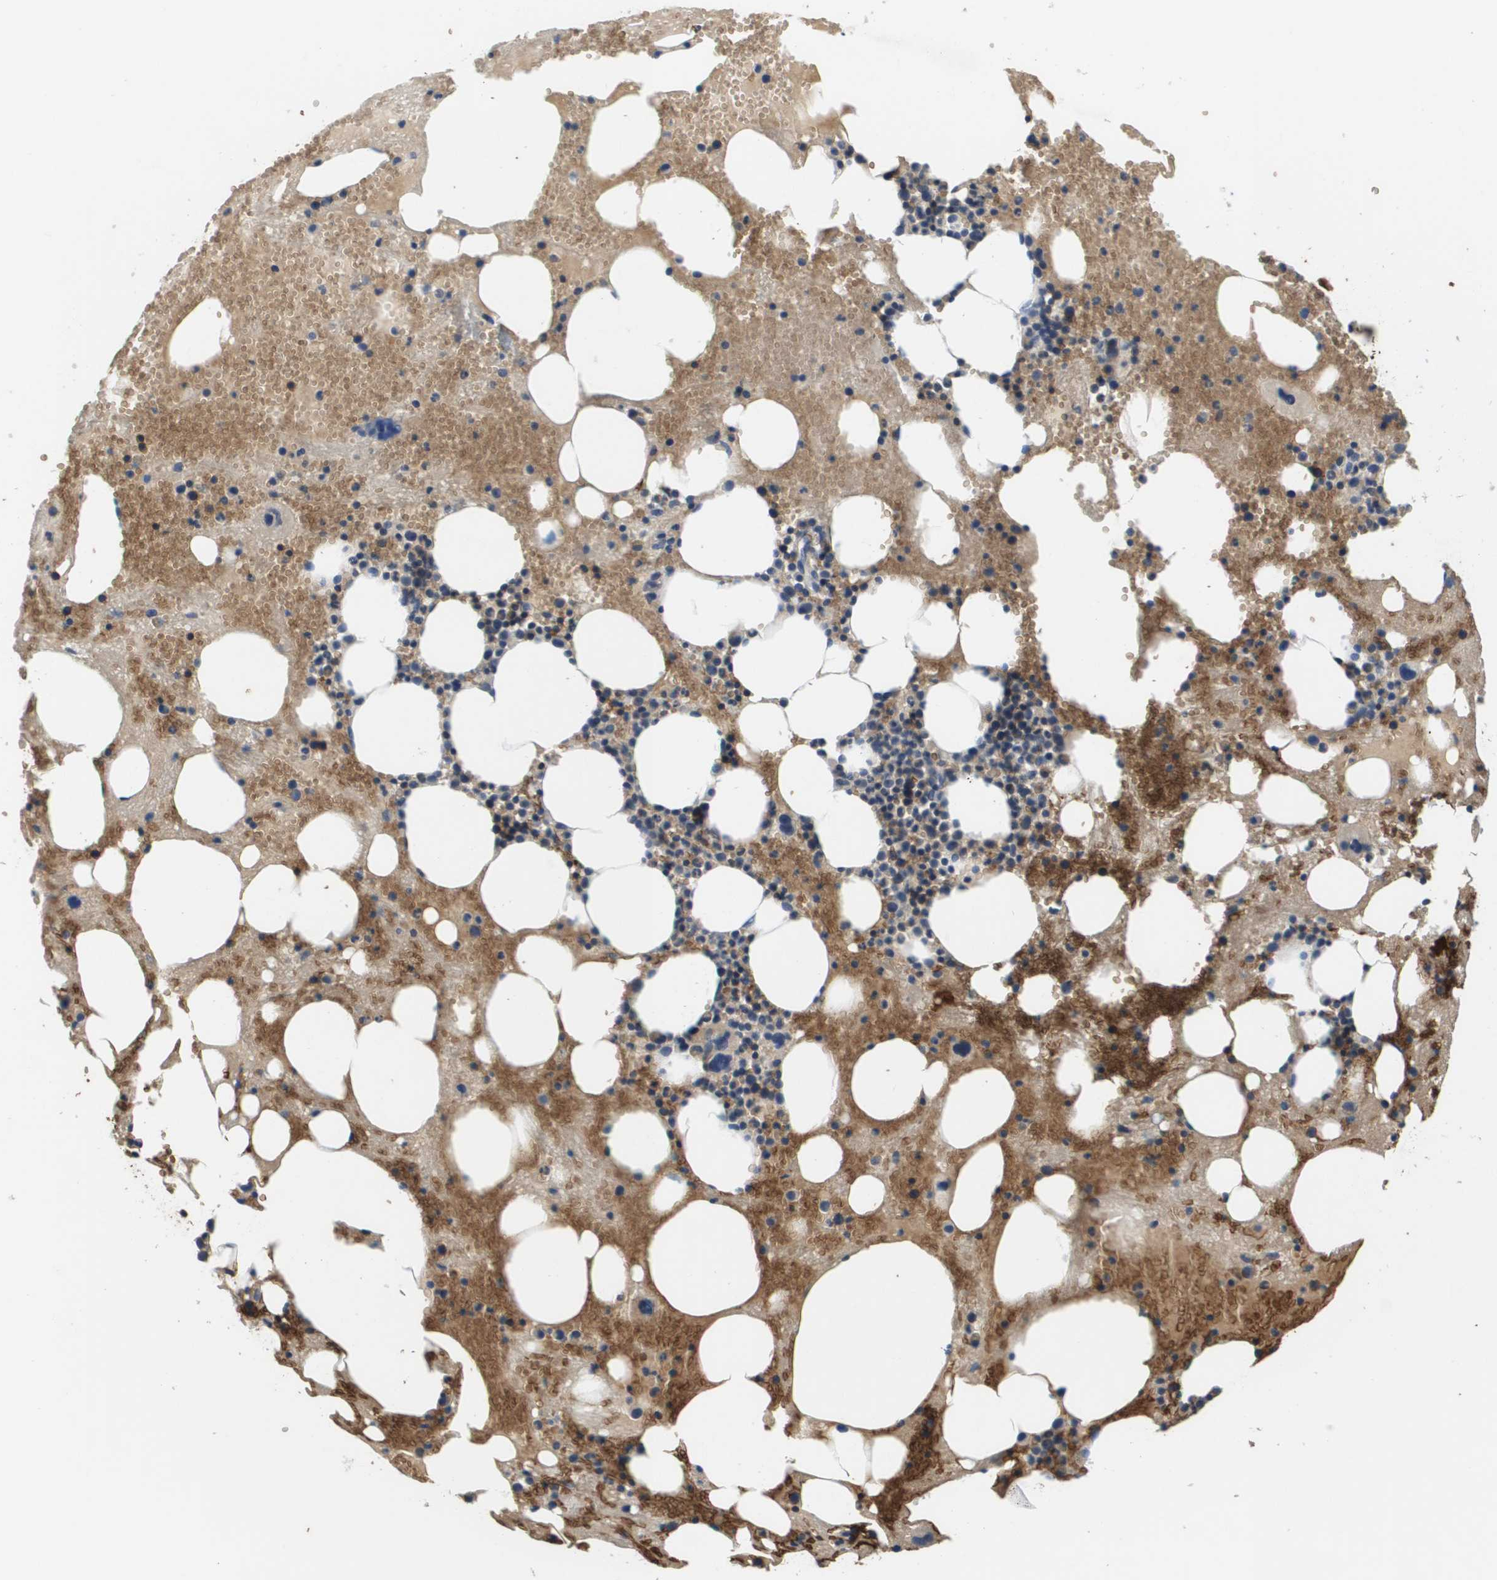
{"staining": {"intensity": "weak", "quantity": "25%-75%", "location": "cytoplasmic/membranous"}, "tissue": "bone marrow", "cell_type": "Hematopoietic cells", "image_type": "normal", "snomed": [{"axis": "morphology", "description": "Normal tissue, NOS"}, {"axis": "morphology", "description": "Inflammation, NOS"}, {"axis": "topography", "description": "Bone marrow"}], "caption": "A brown stain shows weak cytoplasmic/membranous expression of a protein in hematopoietic cells of benign bone marrow.", "gene": "KCNQ5", "patient": {"sex": "female", "age": 17}}